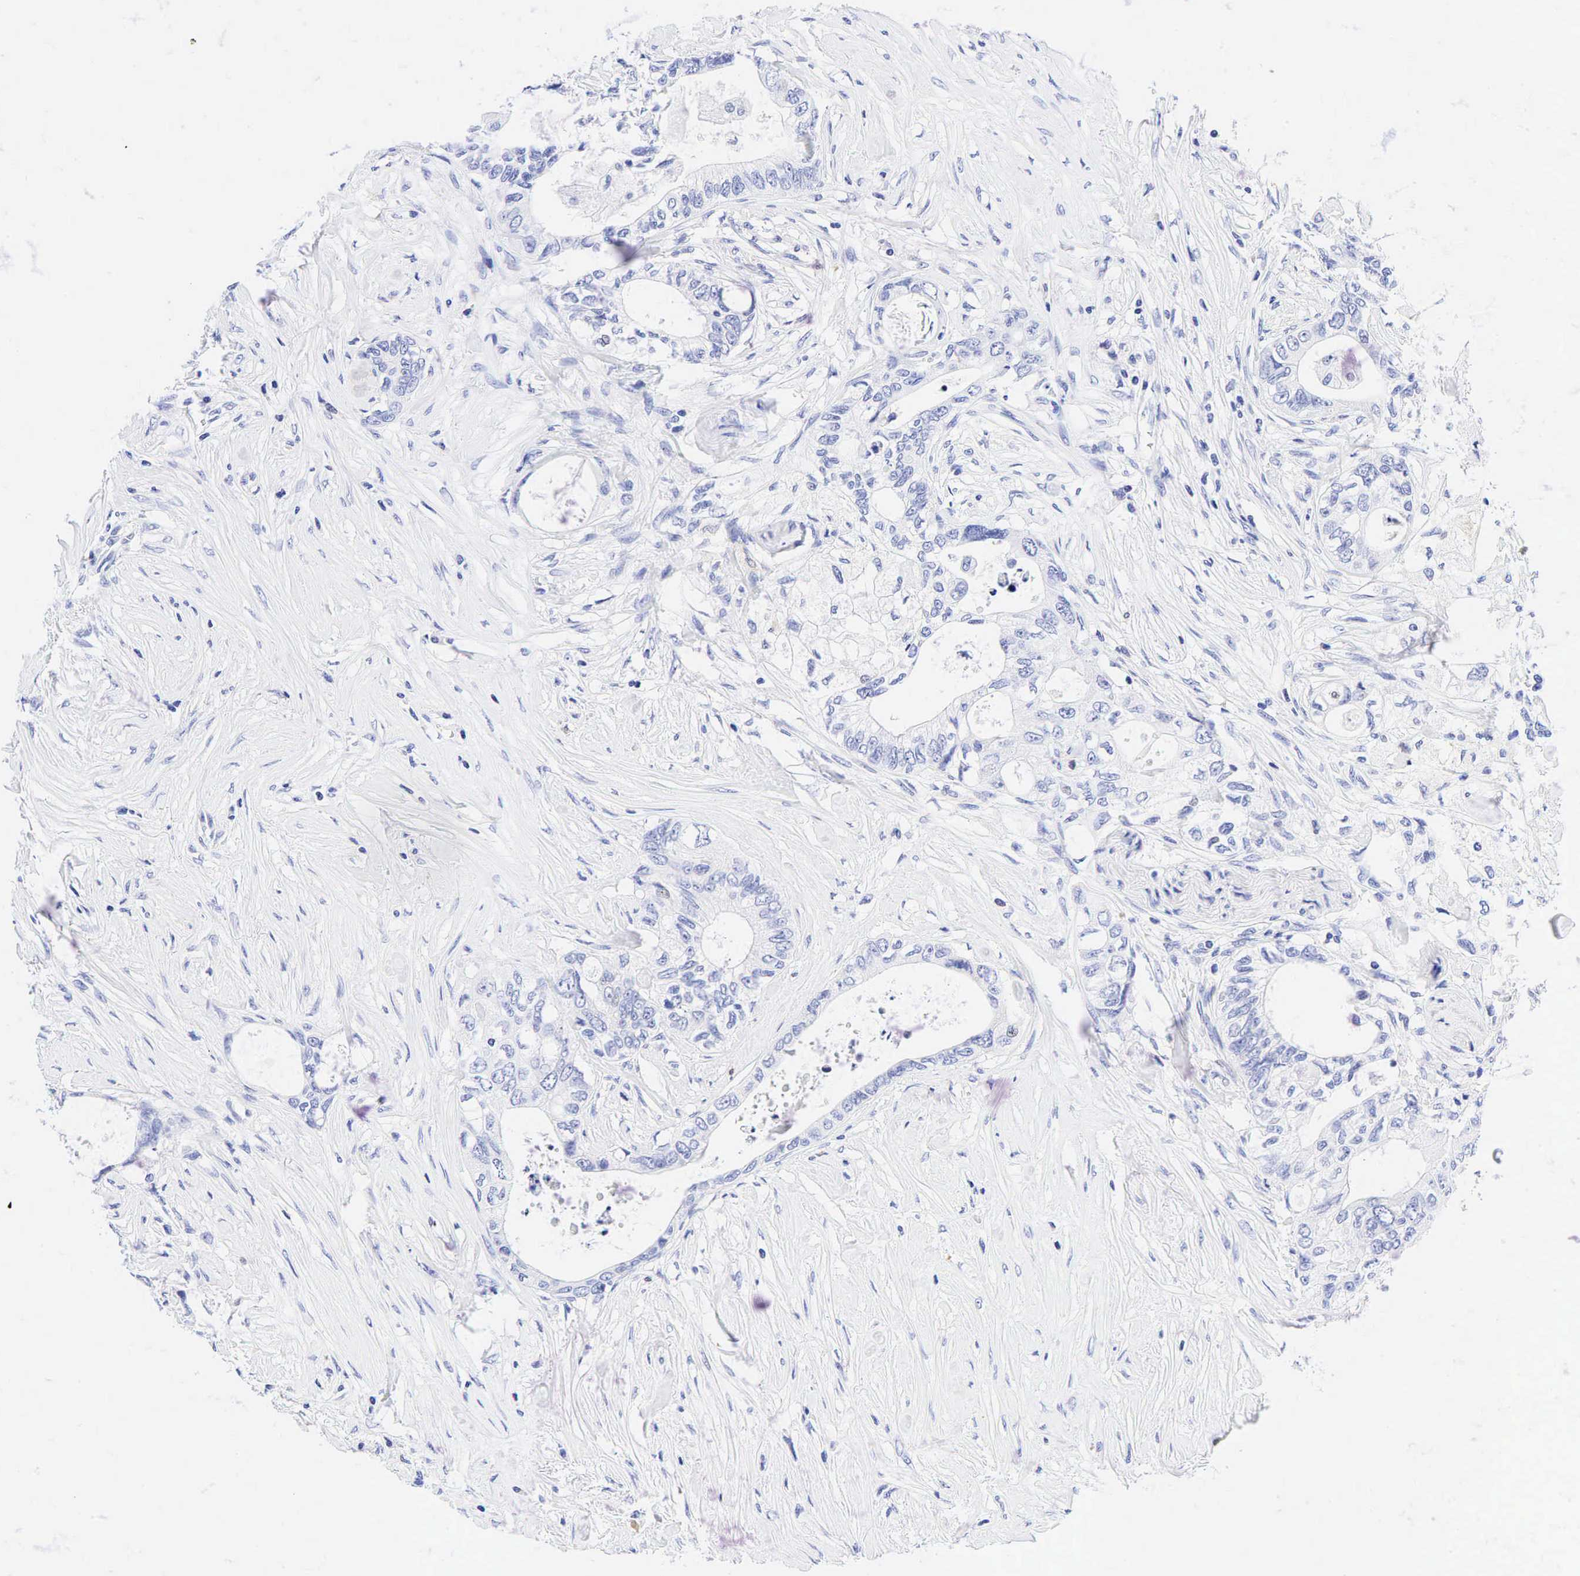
{"staining": {"intensity": "negative", "quantity": "none", "location": "none"}, "tissue": "colorectal cancer", "cell_type": "Tumor cells", "image_type": "cancer", "snomed": [{"axis": "morphology", "description": "Adenocarcinoma, NOS"}, {"axis": "topography", "description": "Rectum"}], "caption": "Colorectal adenocarcinoma stained for a protein using immunohistochemistry shows no expression tumor cells.", "gene": "TNFRSF8", "patient": {"sex": "female", "age": 57}}